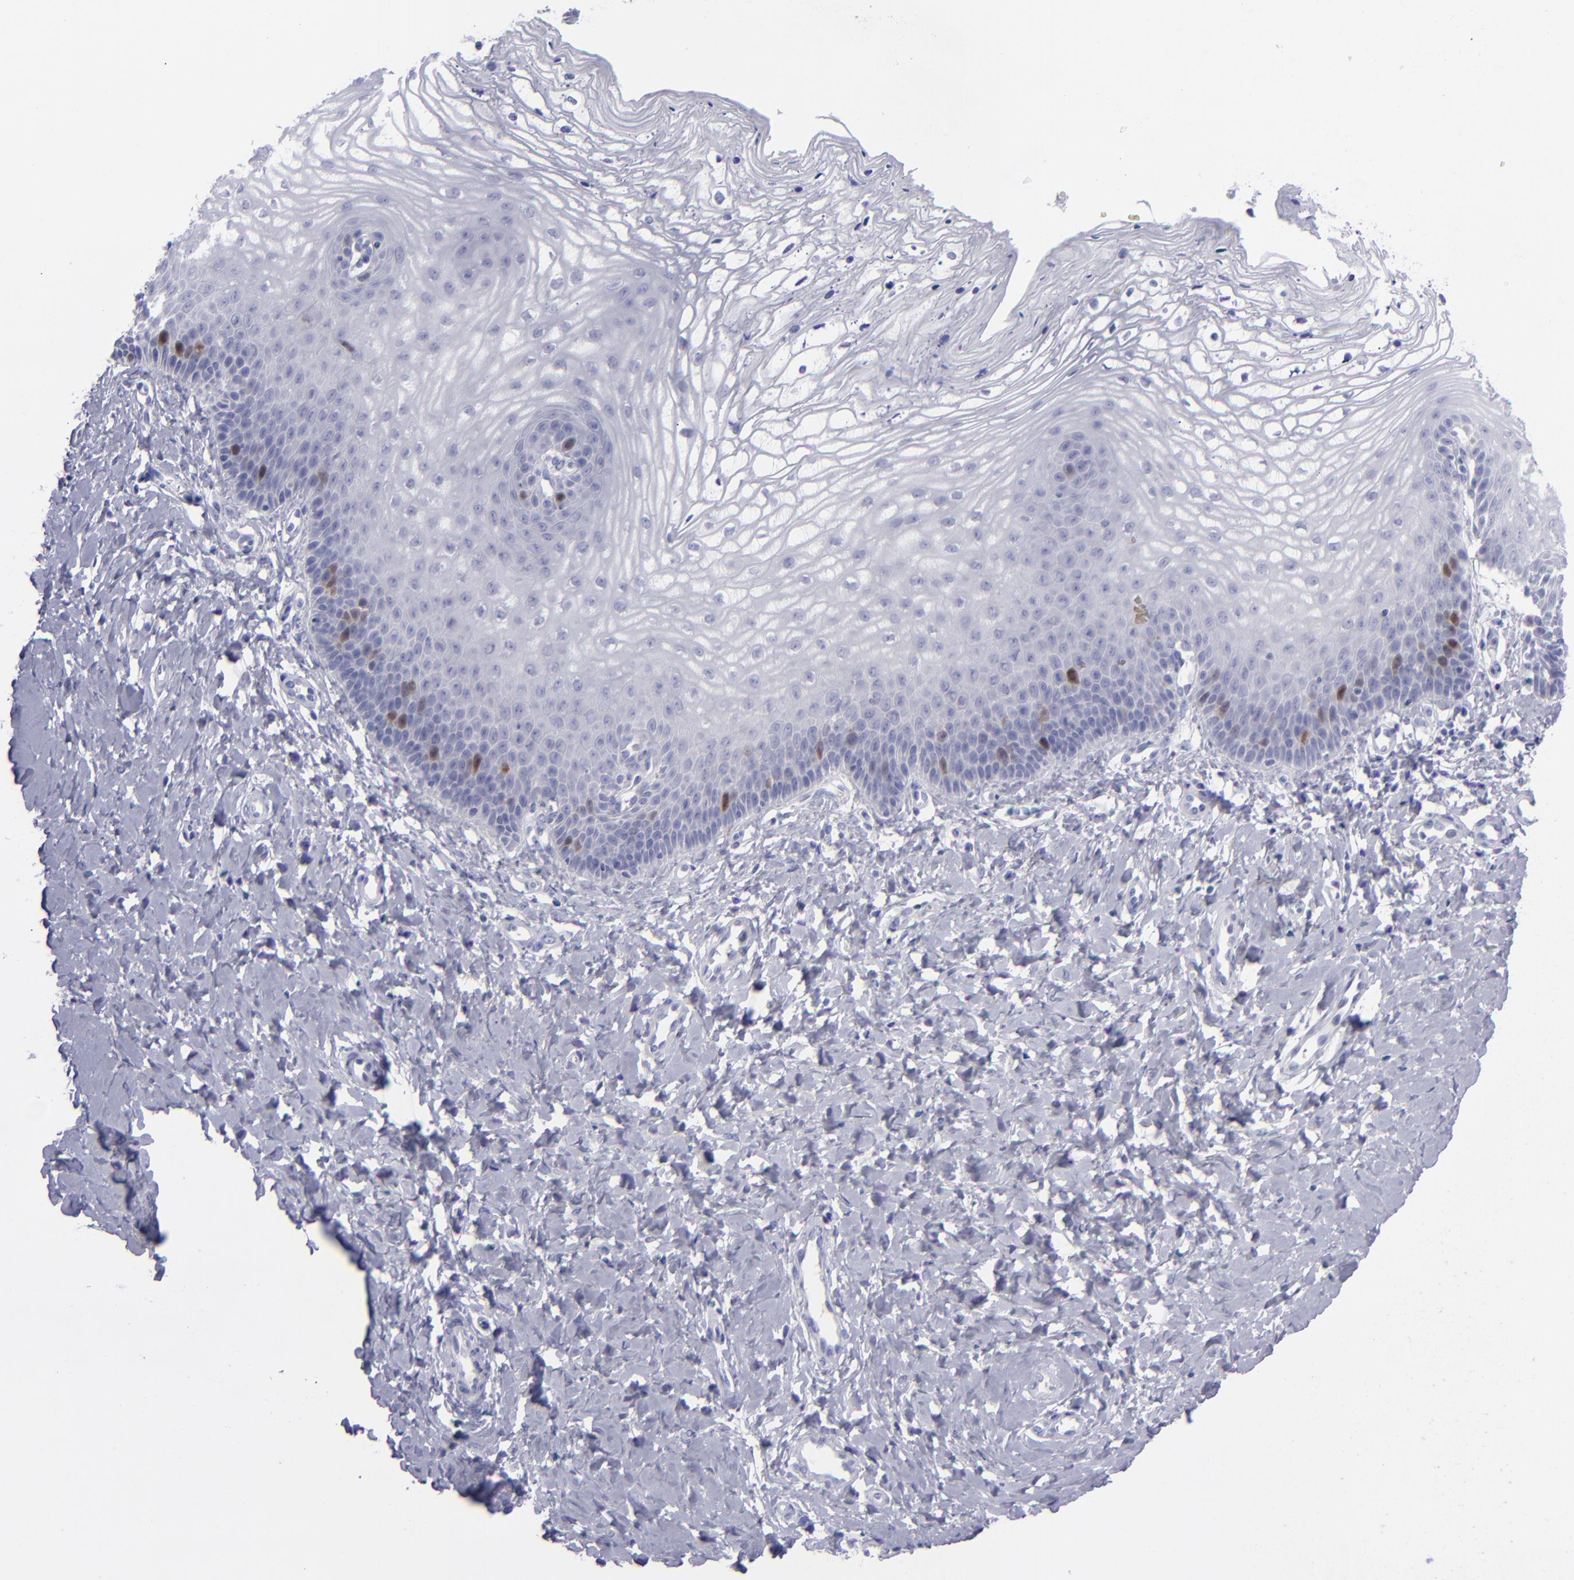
{"staining": {"intensity": "moderate", "quantity": "<25%", "location": "nuclear"}, "tissue": "vagina", "cell_type": "Squamous epithelial cells", "image_type": "normal", "snomed": [{"axis": "morphology", "description": "Normal tissue, NOS"}, {"axis": "topography", "description": "Vagina"}], "caption": "Squamous epithelial cells exhibit moderate nuclear positivity in about <25% of cells in normal vagina. The staining is performed using DAB brown chromogen to label protein expression. The nuclei are counter-stained blue using hematoxylin.", "gene": "AURKA", "patient": {"sex": "female", "age": 68}}